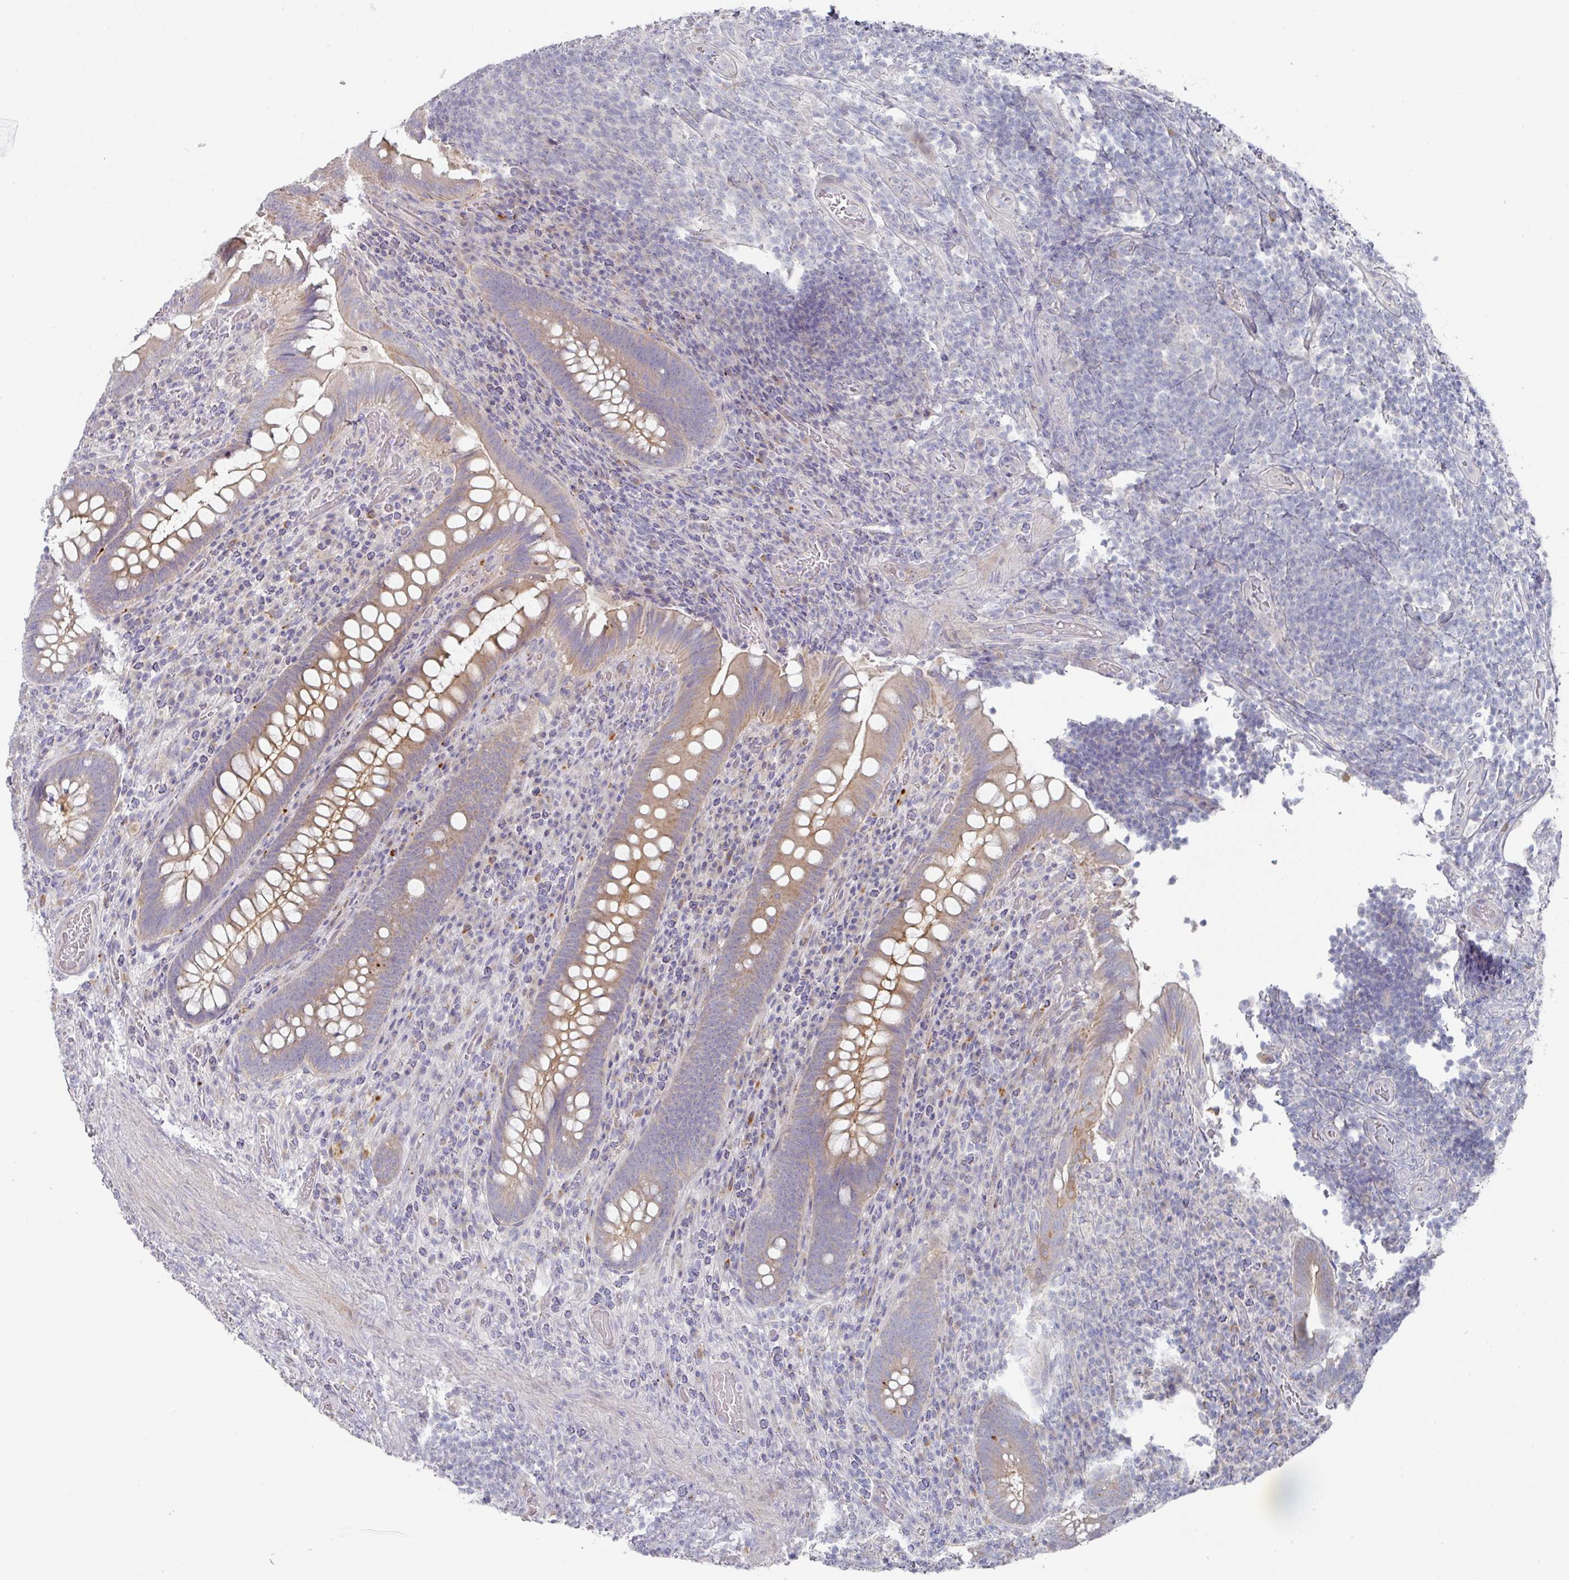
{"staining": {"intensity": "moderate", "quantity": "25%-75%", "location": "cytoplasmic/membranous"}, "tissue": "appendix", "cell_type": "Glandular cells", "image_type": "normal", "snomed": [{"axis": "morphology", "description": "Normal tissue, NOS"}, {"axis": "topography", "description": "Appendix"}], "caption": "Appendix stained with immunohistochemistry displays moderate cytoplasmic/membranous positivity in about 25%-75% of glandular cells.", "gene": "NT5C1A", "patient": {"sex": "female", "age": 43}}